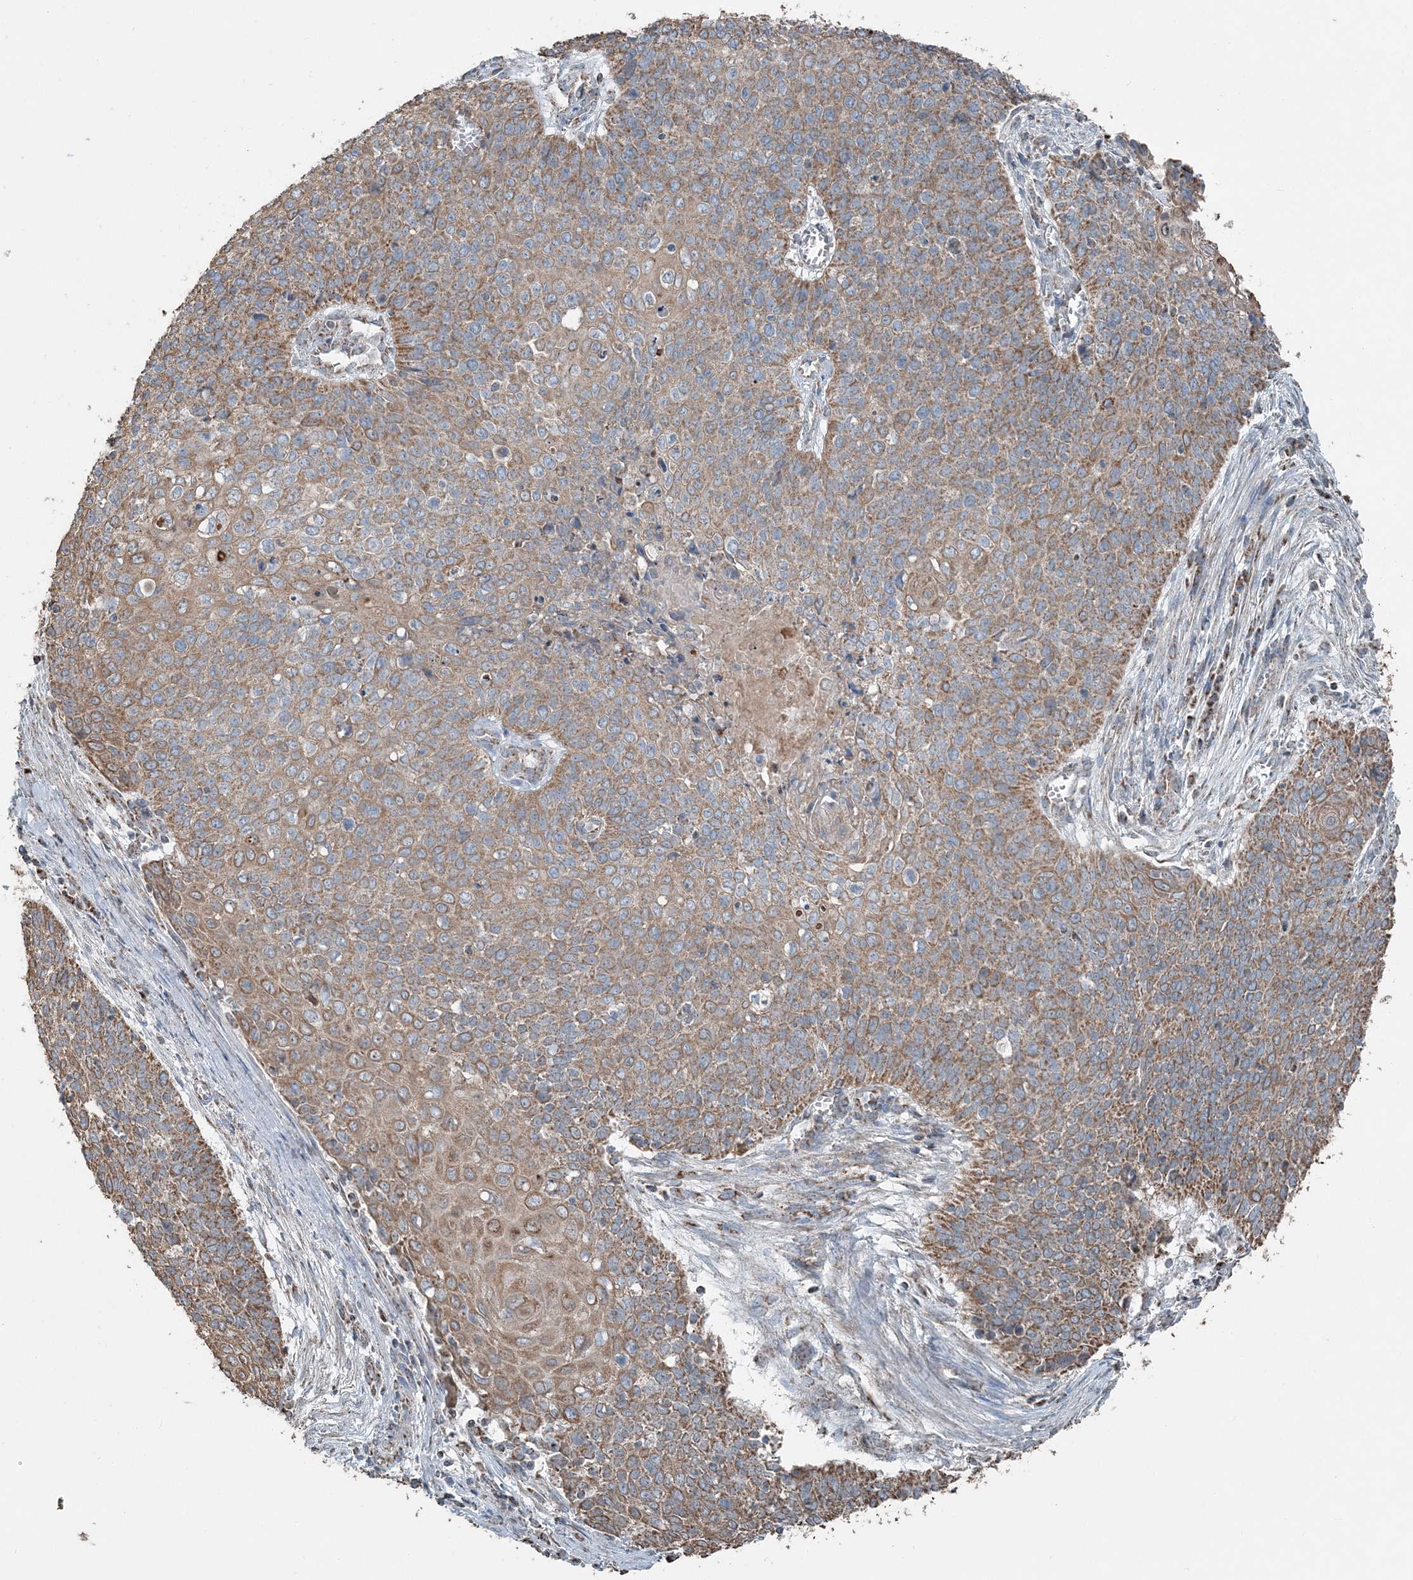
{"staining": {"intensity": "moderate", "quantity": ">75%", "location": "cytoplasmic/membranous"}, "tissue": "cervical cancer", "cell_type": "Tumor cells", "image_type": "cancer", "snomed": [{"axis": "morphology", "description": "Squamous cell carcinoma, NOS"}, {"axis": "topography", "description": "Cervix"}], "caption": "Tumor cells demonstrate medium levels of moderate cytoplasmic/membranous staining in about >75% of cells in squamous cell carcinoma (cervical).", "gene": "SUCLG1", "patient": {"sex": "female", "age": 39}}